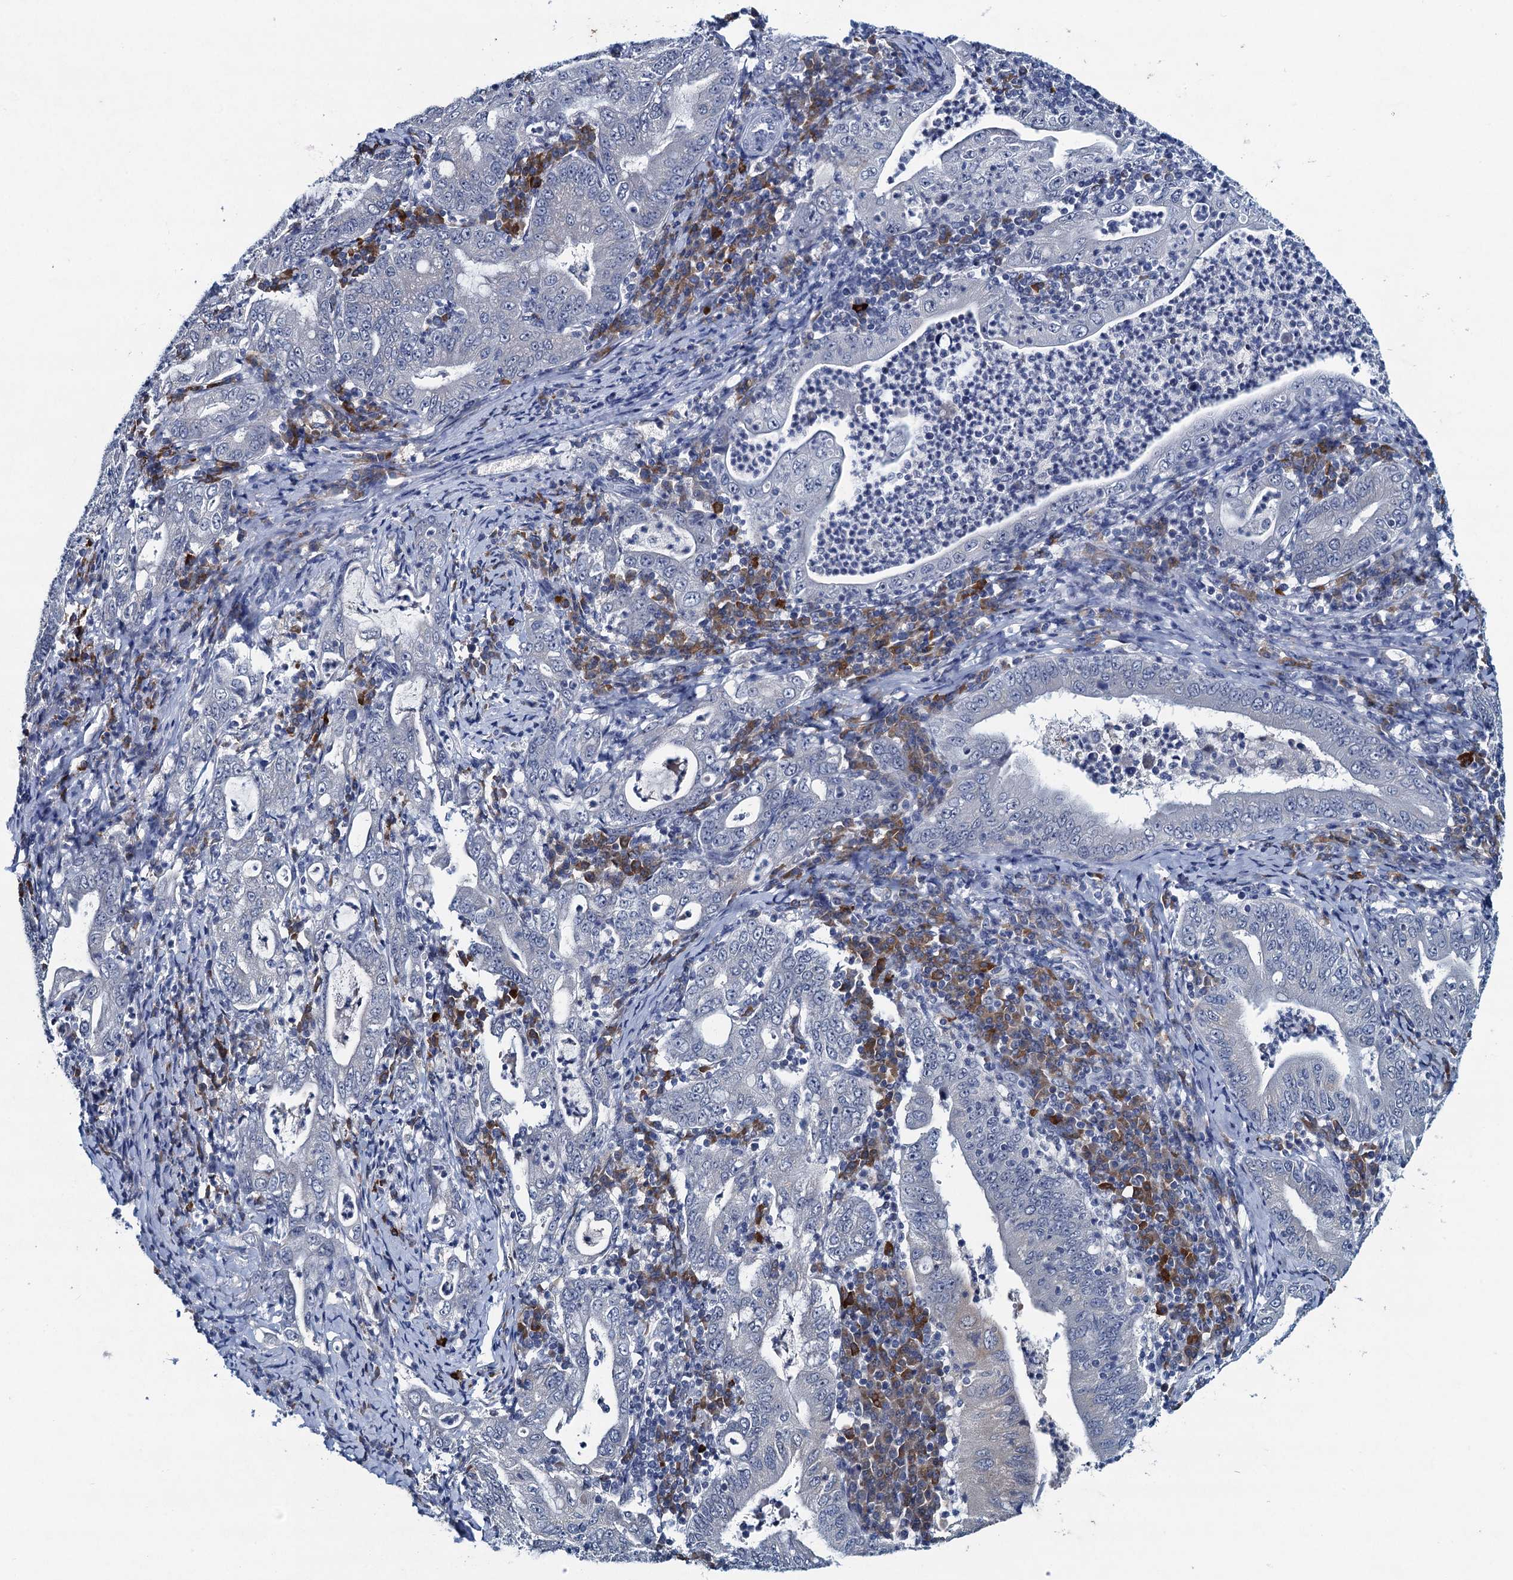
{"staining": {"intensity": "negative", "quantity": "none", "location": "none"}, "tissue": "stomach cancer", "cell_type": "Tumor cells", "image_type": "cancer", "snomed": [{"axis": "morphology", "description": "Normal tissue, NOS"}, {"axis": "morphology", "description": "Adenocarcinoma, NOS"}, {"axis": "topography", "description": "Esophagus"}, {"axis": "topography", "description": "Stomach, upper"}, {"axis": "topography", "description": "Peripheral nerve tissue"}], "caption": "A photomicrograph of stomach adenocarcinoma stained for a protein displays no brown staining in tumor cells.", "gene": "HAPSTR1", "patient": {"sex": "male", "age": 62}}